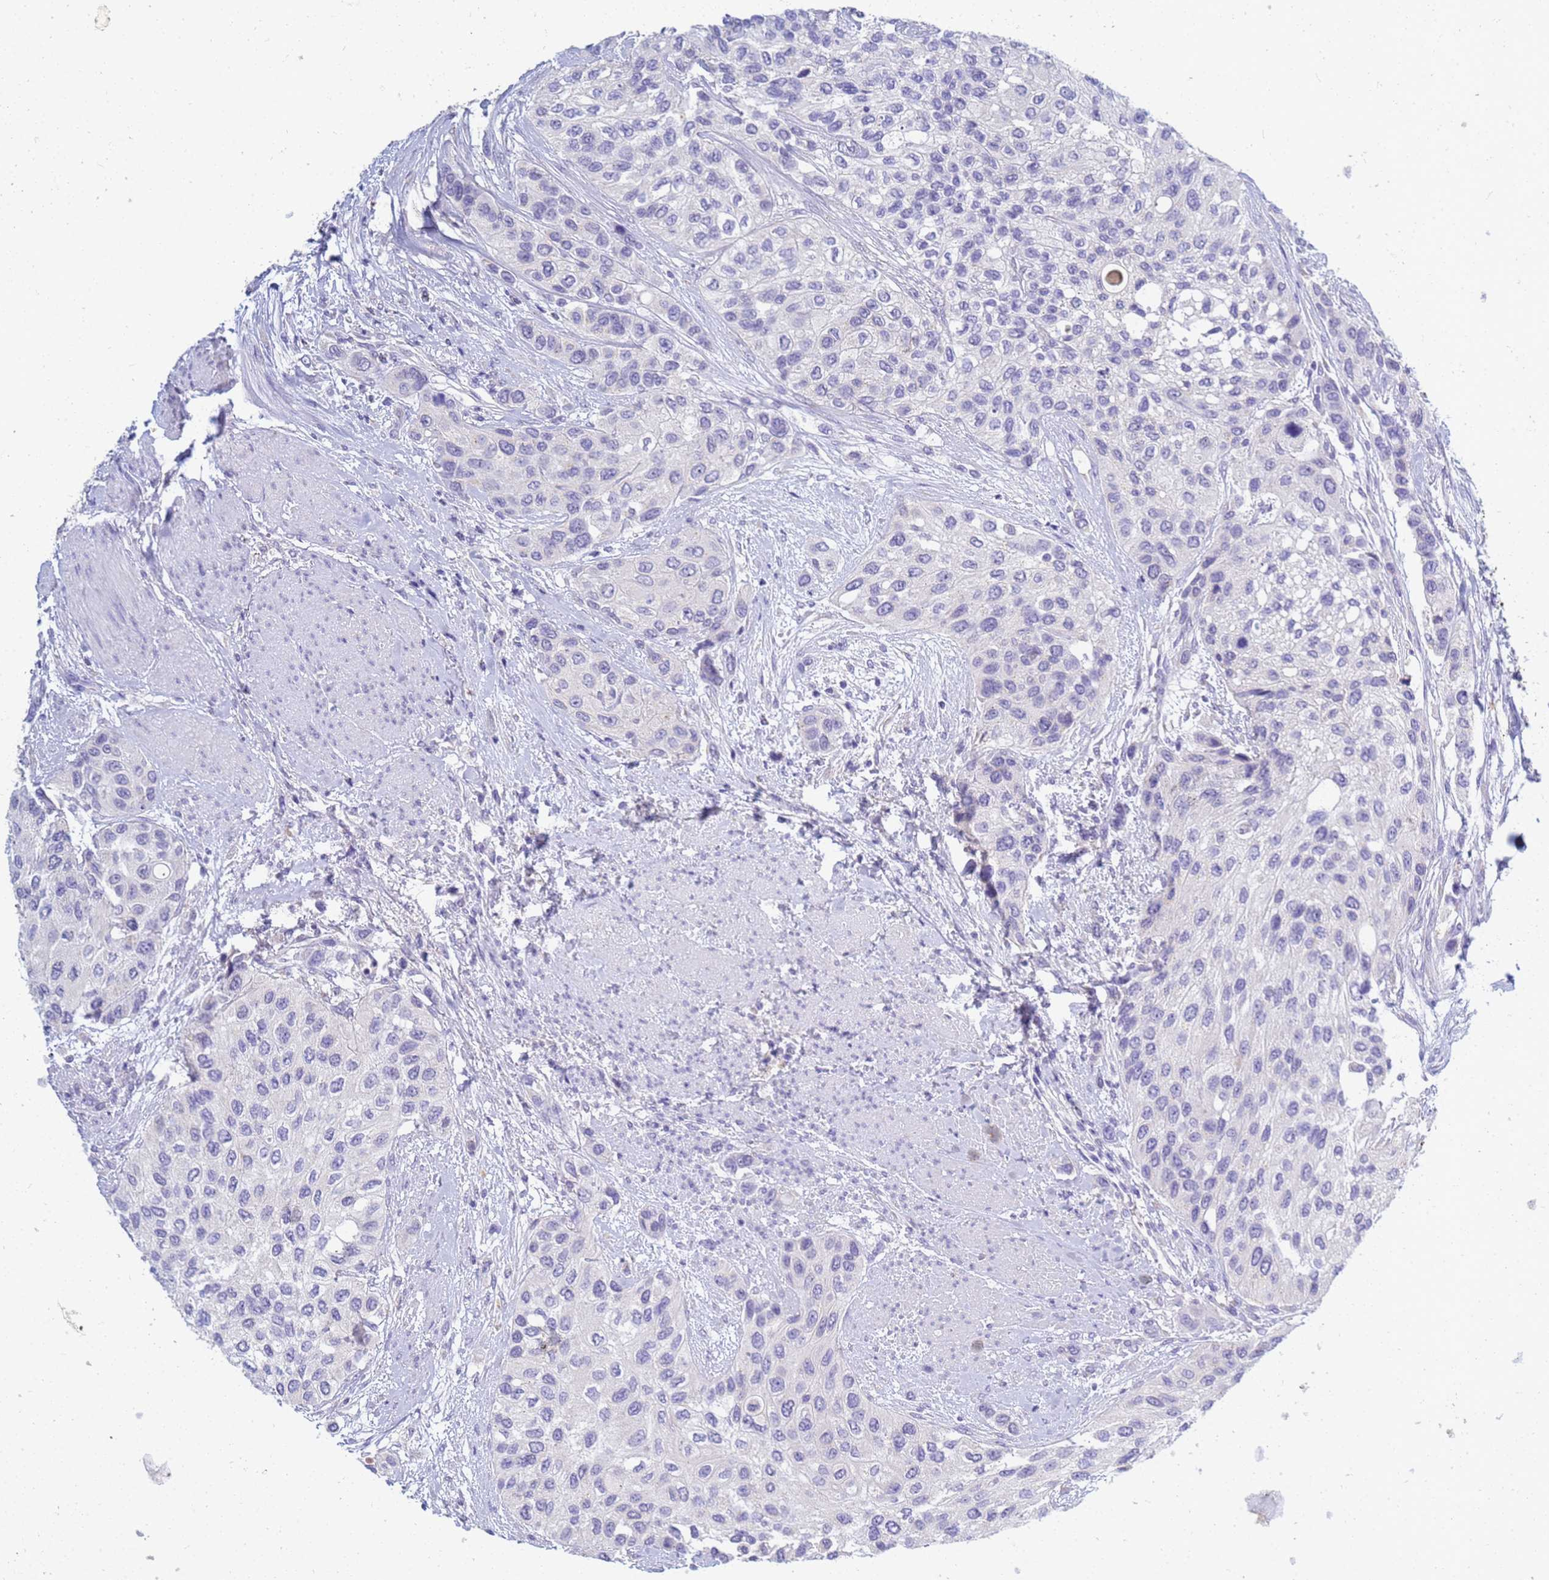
{"staining": {"intensity": "negative", "quantity": "none", "location": "none"}, "tissue": "urothelial cancer", "cell_type": "Tumor cells", "image_type": "cancer", "snomed": [{"axis": "morphology", "description": "Normal tissue, NOS"}, {"axis": "morphology", "description": "Urothelial carcinoma, High grade"}, {"axis": "topography", "description": "Vascular tissue"}, {"axis": "topography", "description": "Urinary bladder"}], "caption": "Urothelial cancer was stained to show a protein in brown. There is no significant expression in tumor cells.", "gene": "B3GNT8", "patient": {"sex": "female", "age": 56}}